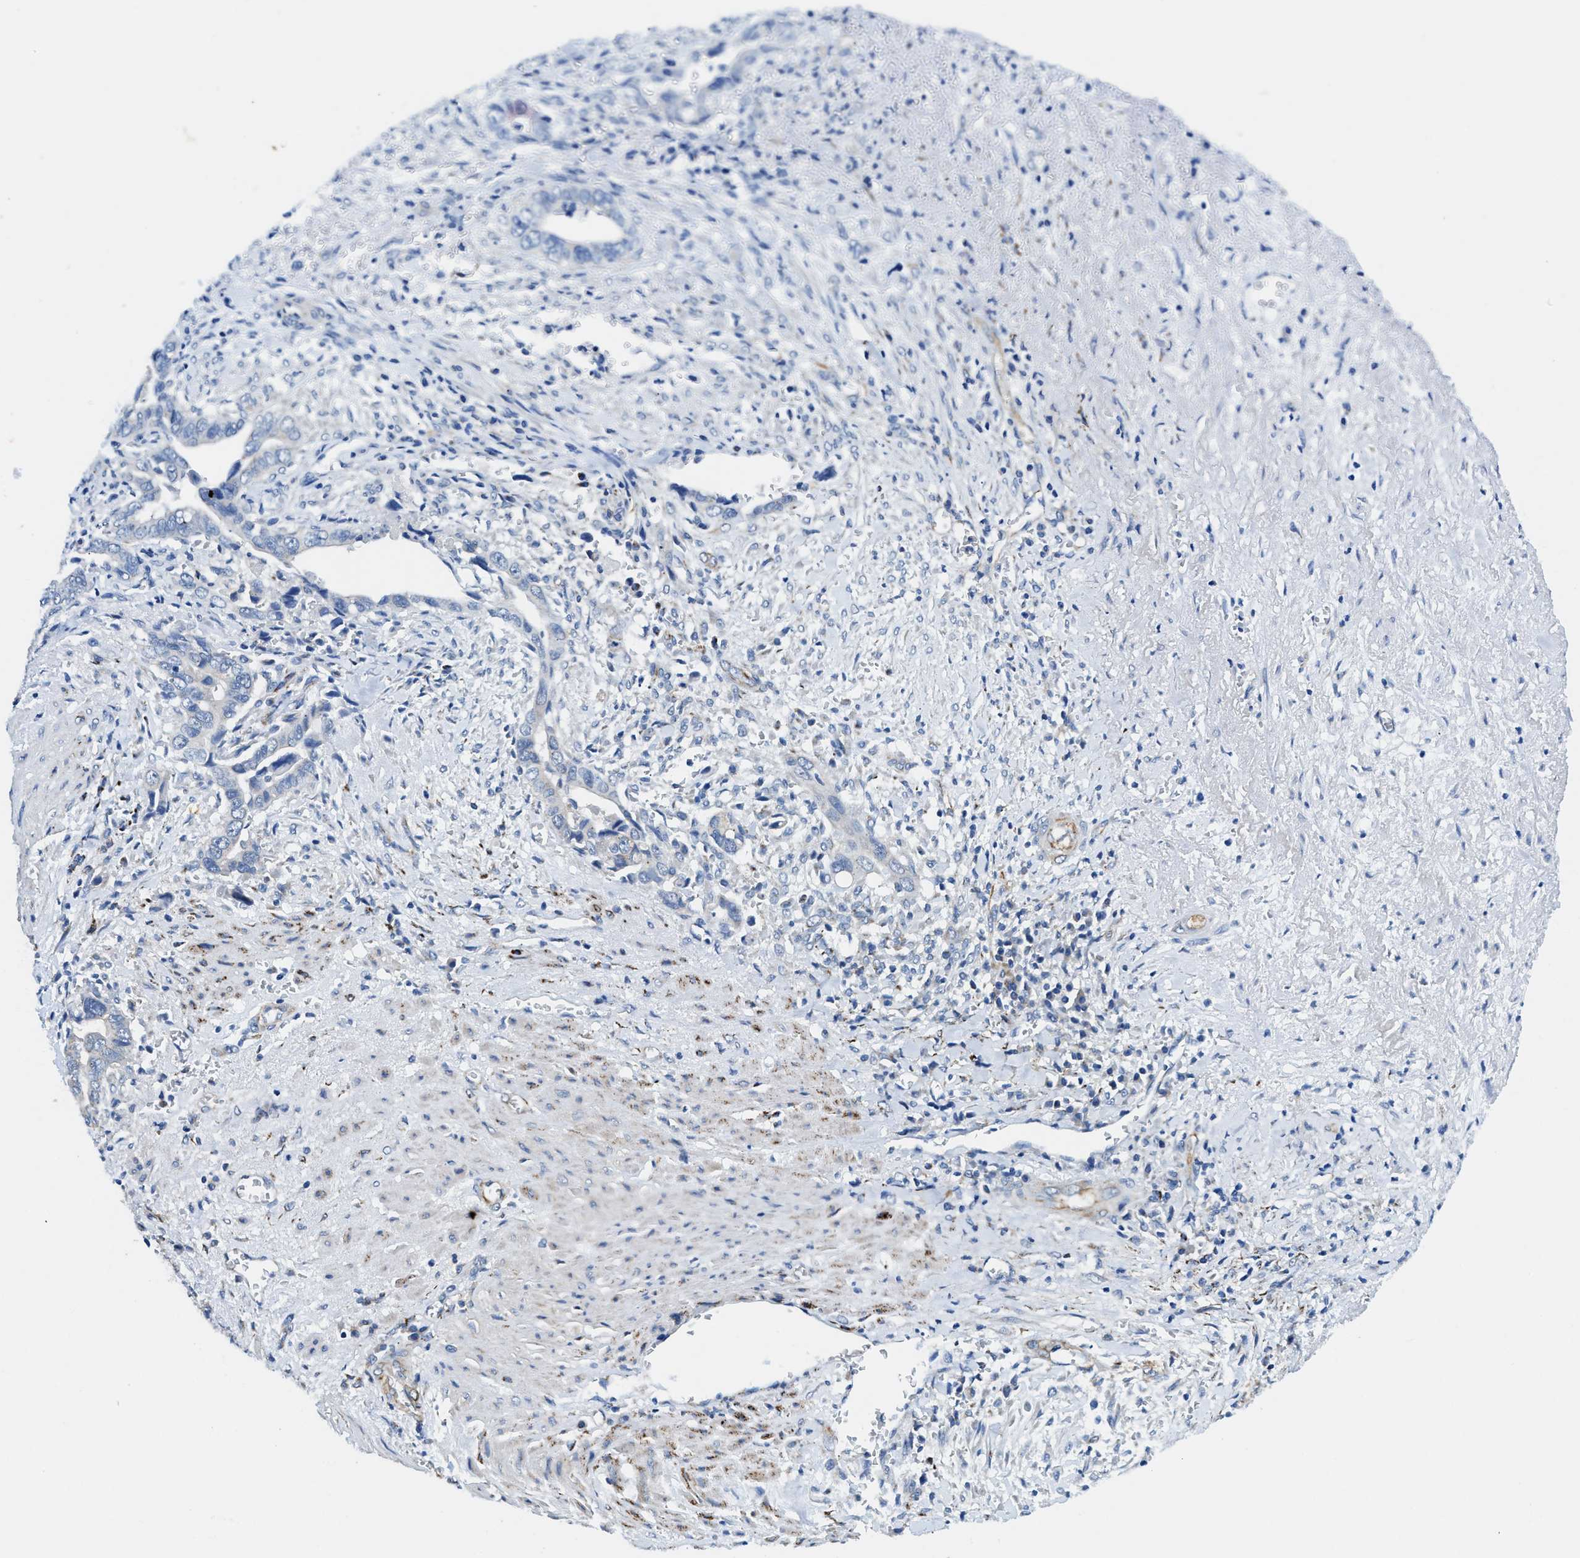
{"staining": {"intensity": "negative", "quantity": "none", "location": "none"}, "tissue": "liver cancer", "cell_type": "Tumor cells", "image_type": "cancer", "snomed": [{"axis": "morphology", "description": "Cholangiocarcinoma"}, {"axis": "topography", "description": "Liver"}], "caption": "Tumor cells show no significant expression in liver cancer. (Brightfield microscopy of DAB immunohistochemistry (IHC) at high magnification).", "gene": "CDK15", "patient": {"sex": "female", "age": 79}}